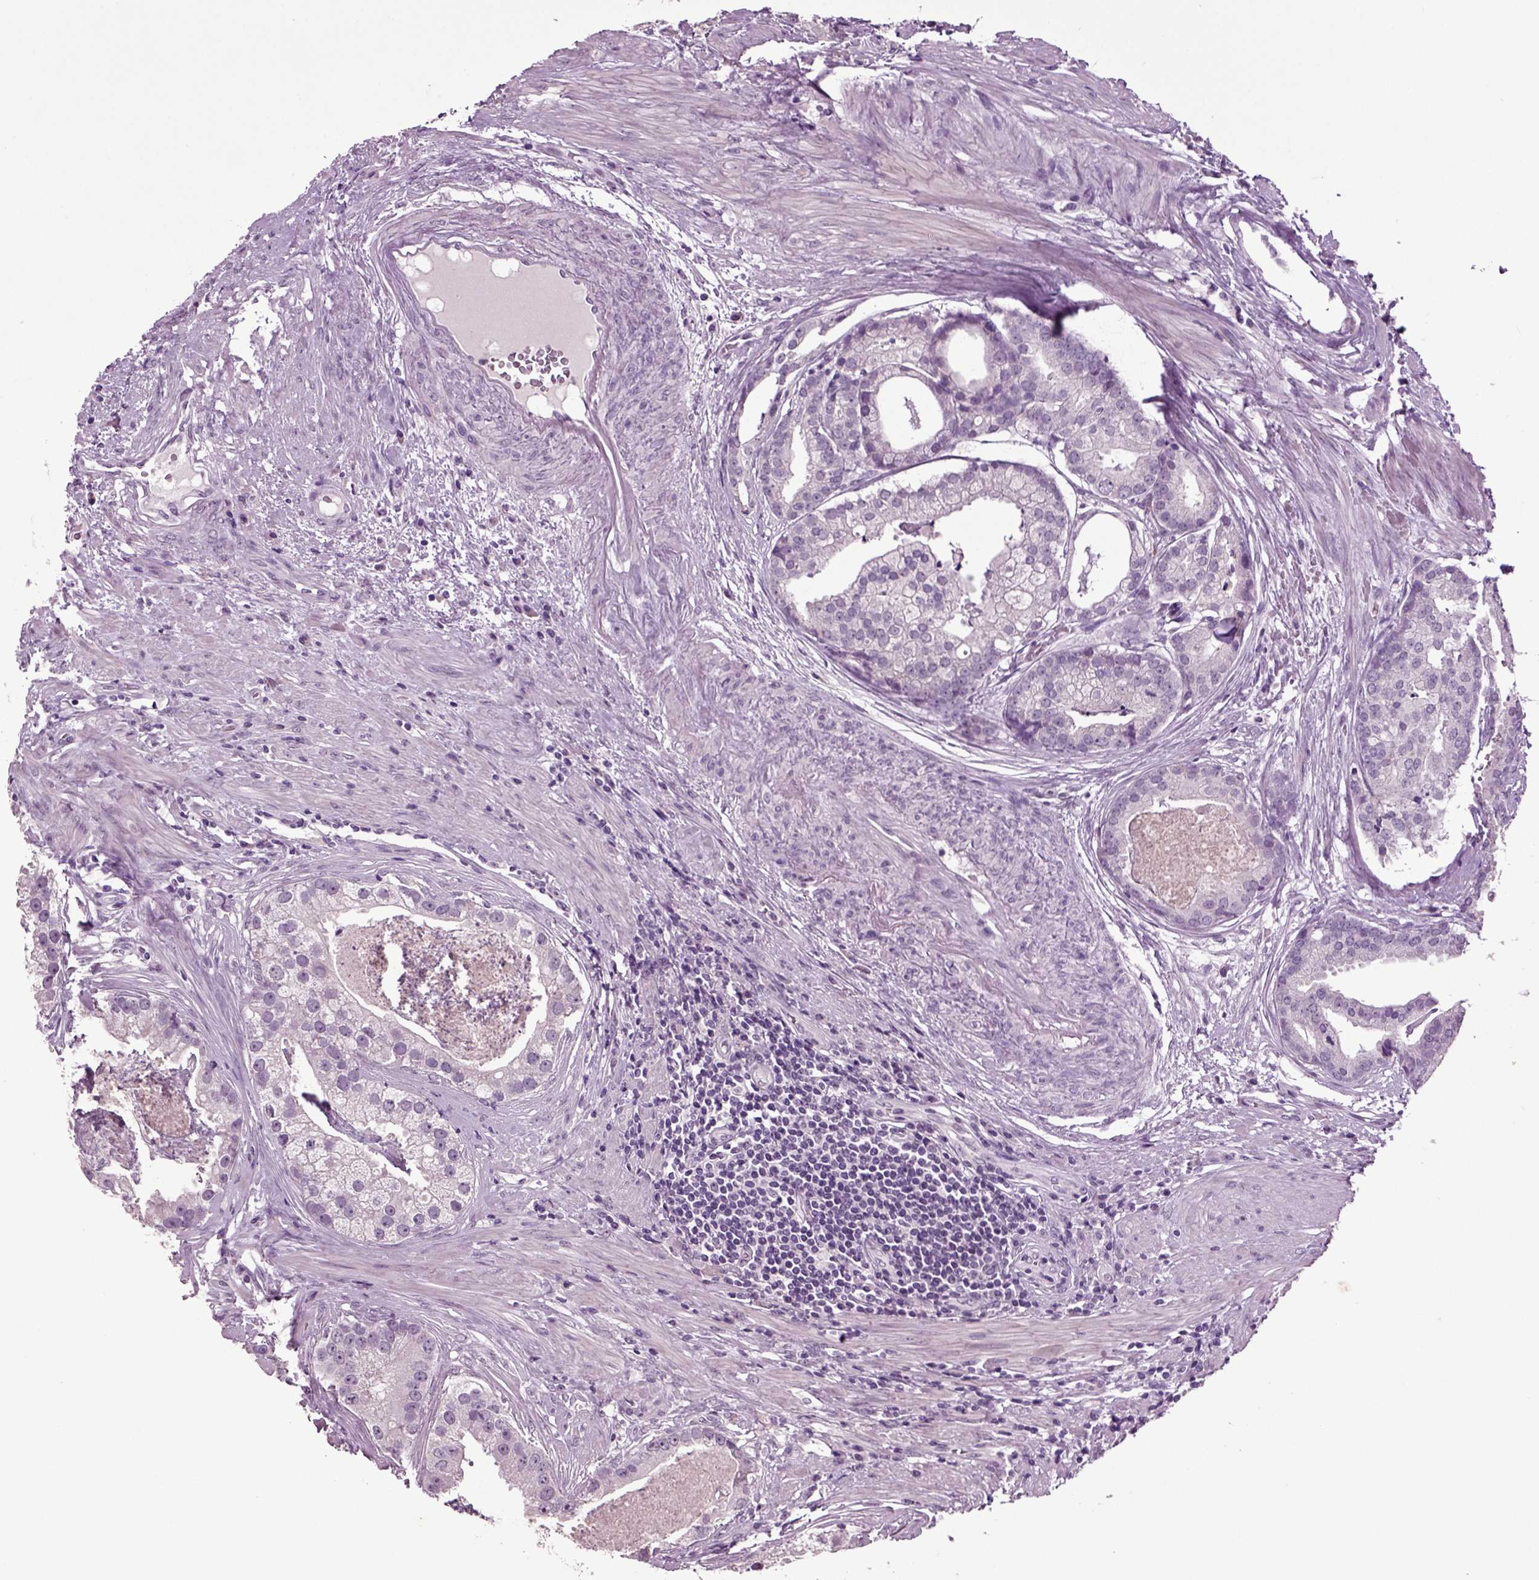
{"staining": {"intensity": "negative", "quantity": "none", "location": "none"}, "tissue": "prostate cancer", "cell_type": "Tumor cells", "image_type": "cancer", "snomed": [{"axis": "morphology", "description": "Adenocarcinoma, NOS"}, {"axis": "topography", "description": "Prostate and seminal vesicle, NOS"}, {"axis": "topography", "description": "Prostate"}], "caption": "Immunohistochemistry image of prostate cancer stained for a protein (brown), which displays no staining in tumor cells.", "gene": "SLC17A6", "patient": {"sex": "male", "age": 44}}